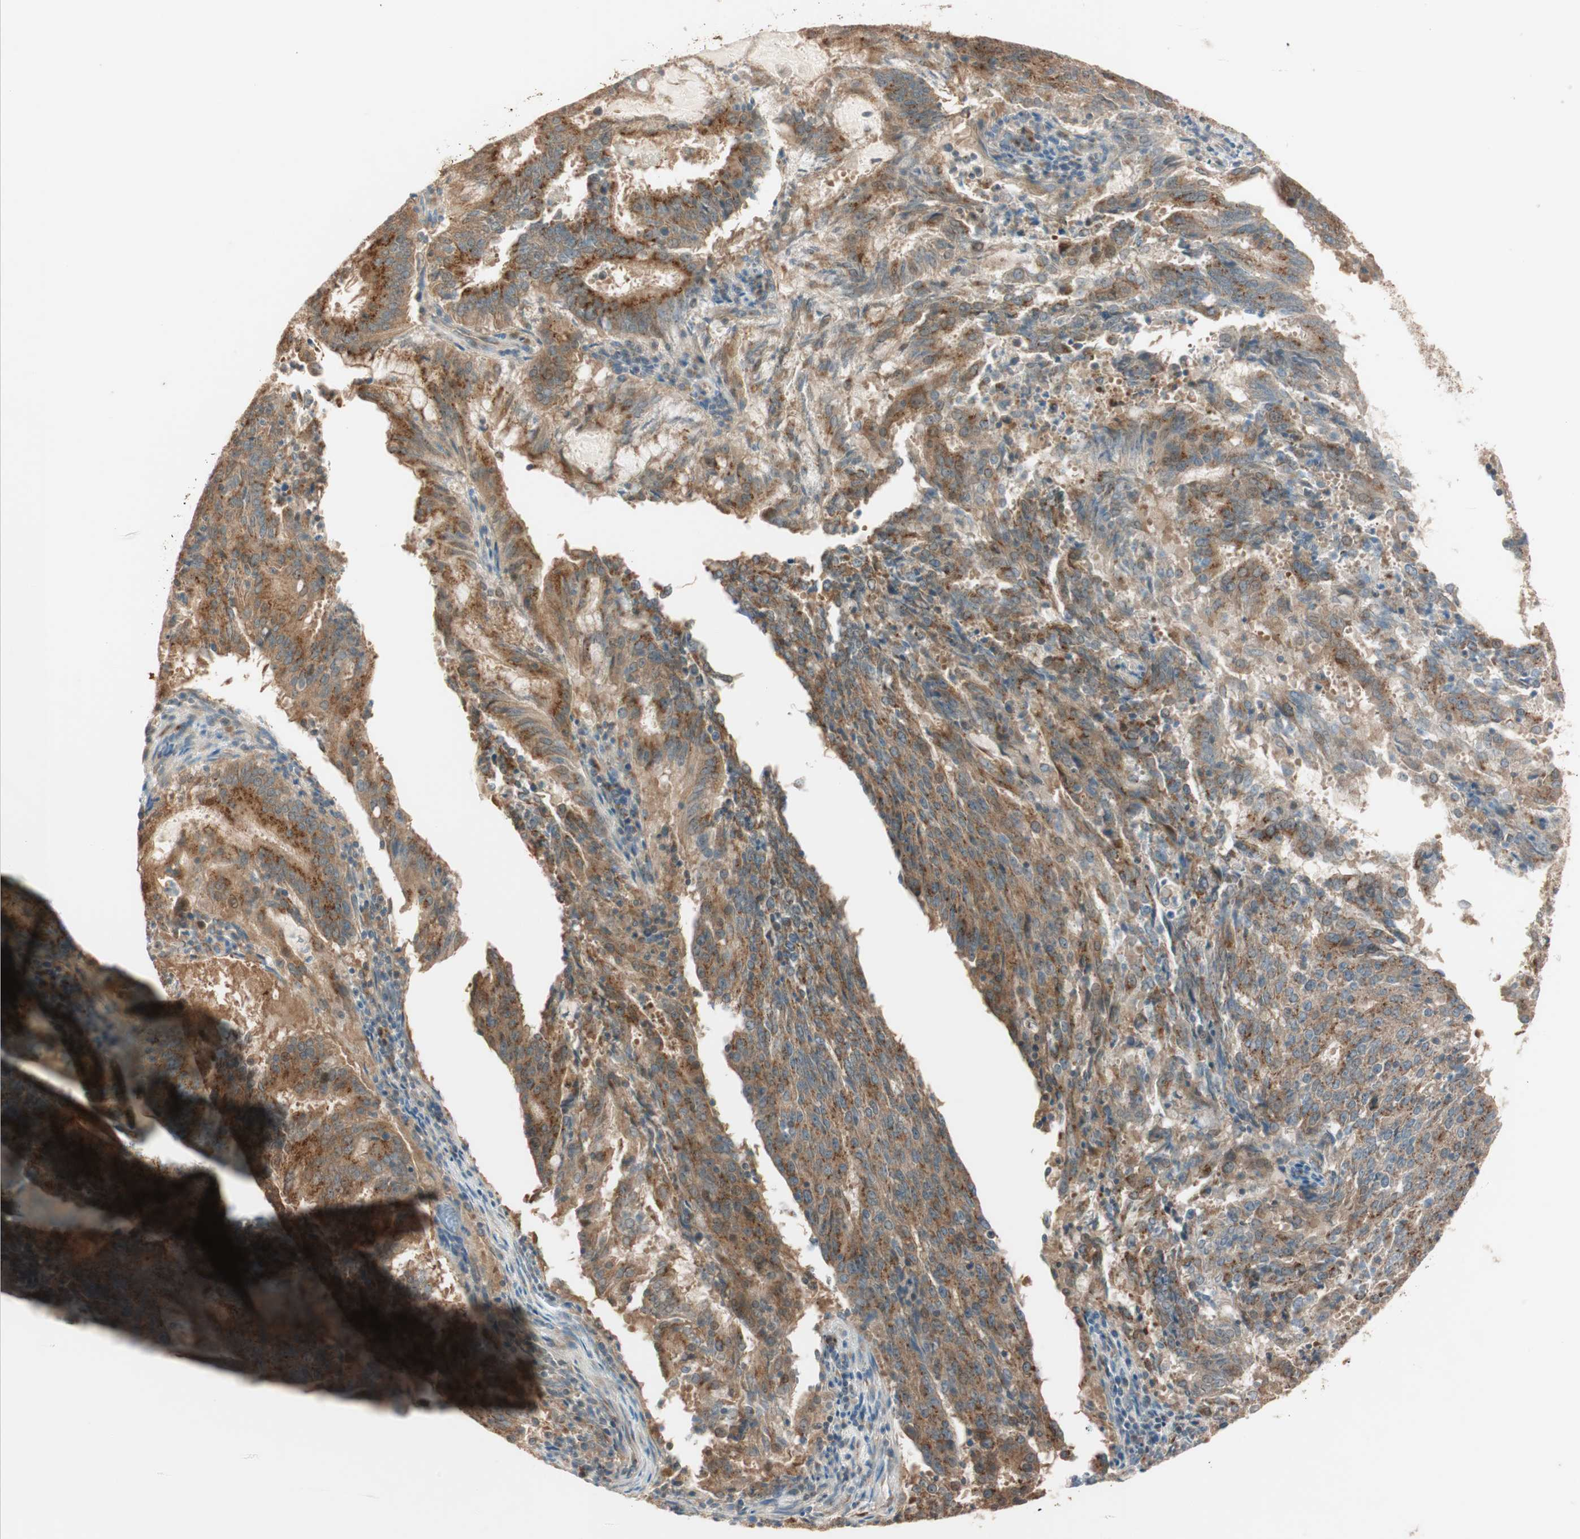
{"staining": {"intensity": "strong", "quantity": ">75%", "location": "cytoplasmic/membranous"}, "tissue": "cervical cancer", "cell_type": "Tumor cells", "image_type": "cancer", "snomed": [{"axis": "morphology", "description": "Adenocarcinoma, NOS"}, {"axis": "topography", "description": "Cervix"}], "caption": "Immunohistochemistry (IHC) of human cervical cancer reveals high levels of strong cytoplasmic/membranous positivity in about >75% of tumor cells.", "gene": "SEC16A", "patient": {"sex": "female", "age": 44}}